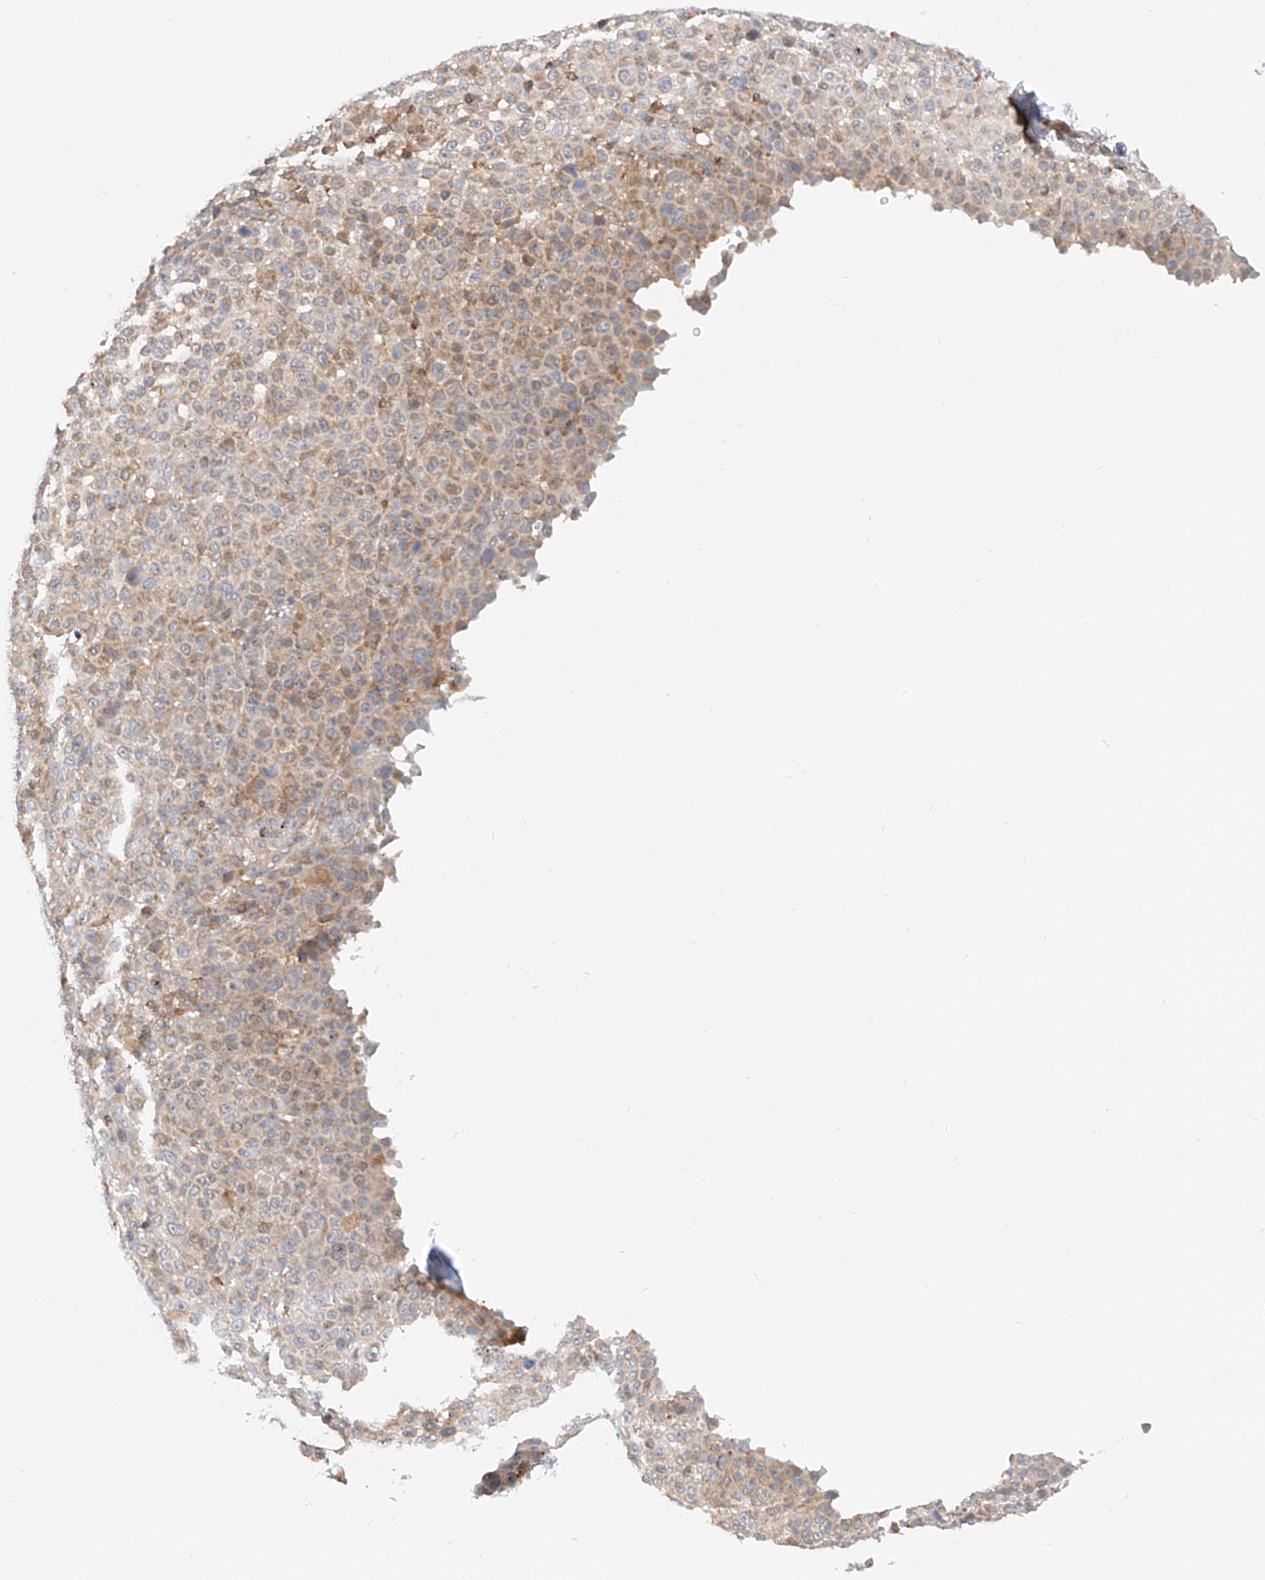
{"staining": {"intensity": "weak", "quantity": "<25%", "location": "cytoplasmic/membranous"}, "tissue": "melanoma", "cell_type": "Tumor cells", "image_type": "cancer", "snomed": [{"axis": "morphology", "description": "Malignant melanoma, NOS"}, {"axis": "topography", "description": "Skin"}], "caption": "Immunohistochemical staining of melanoma displays no significant expression in tumor cells.", "gene": "MFN2", "patient": {"sex": "female", "age": 94}}